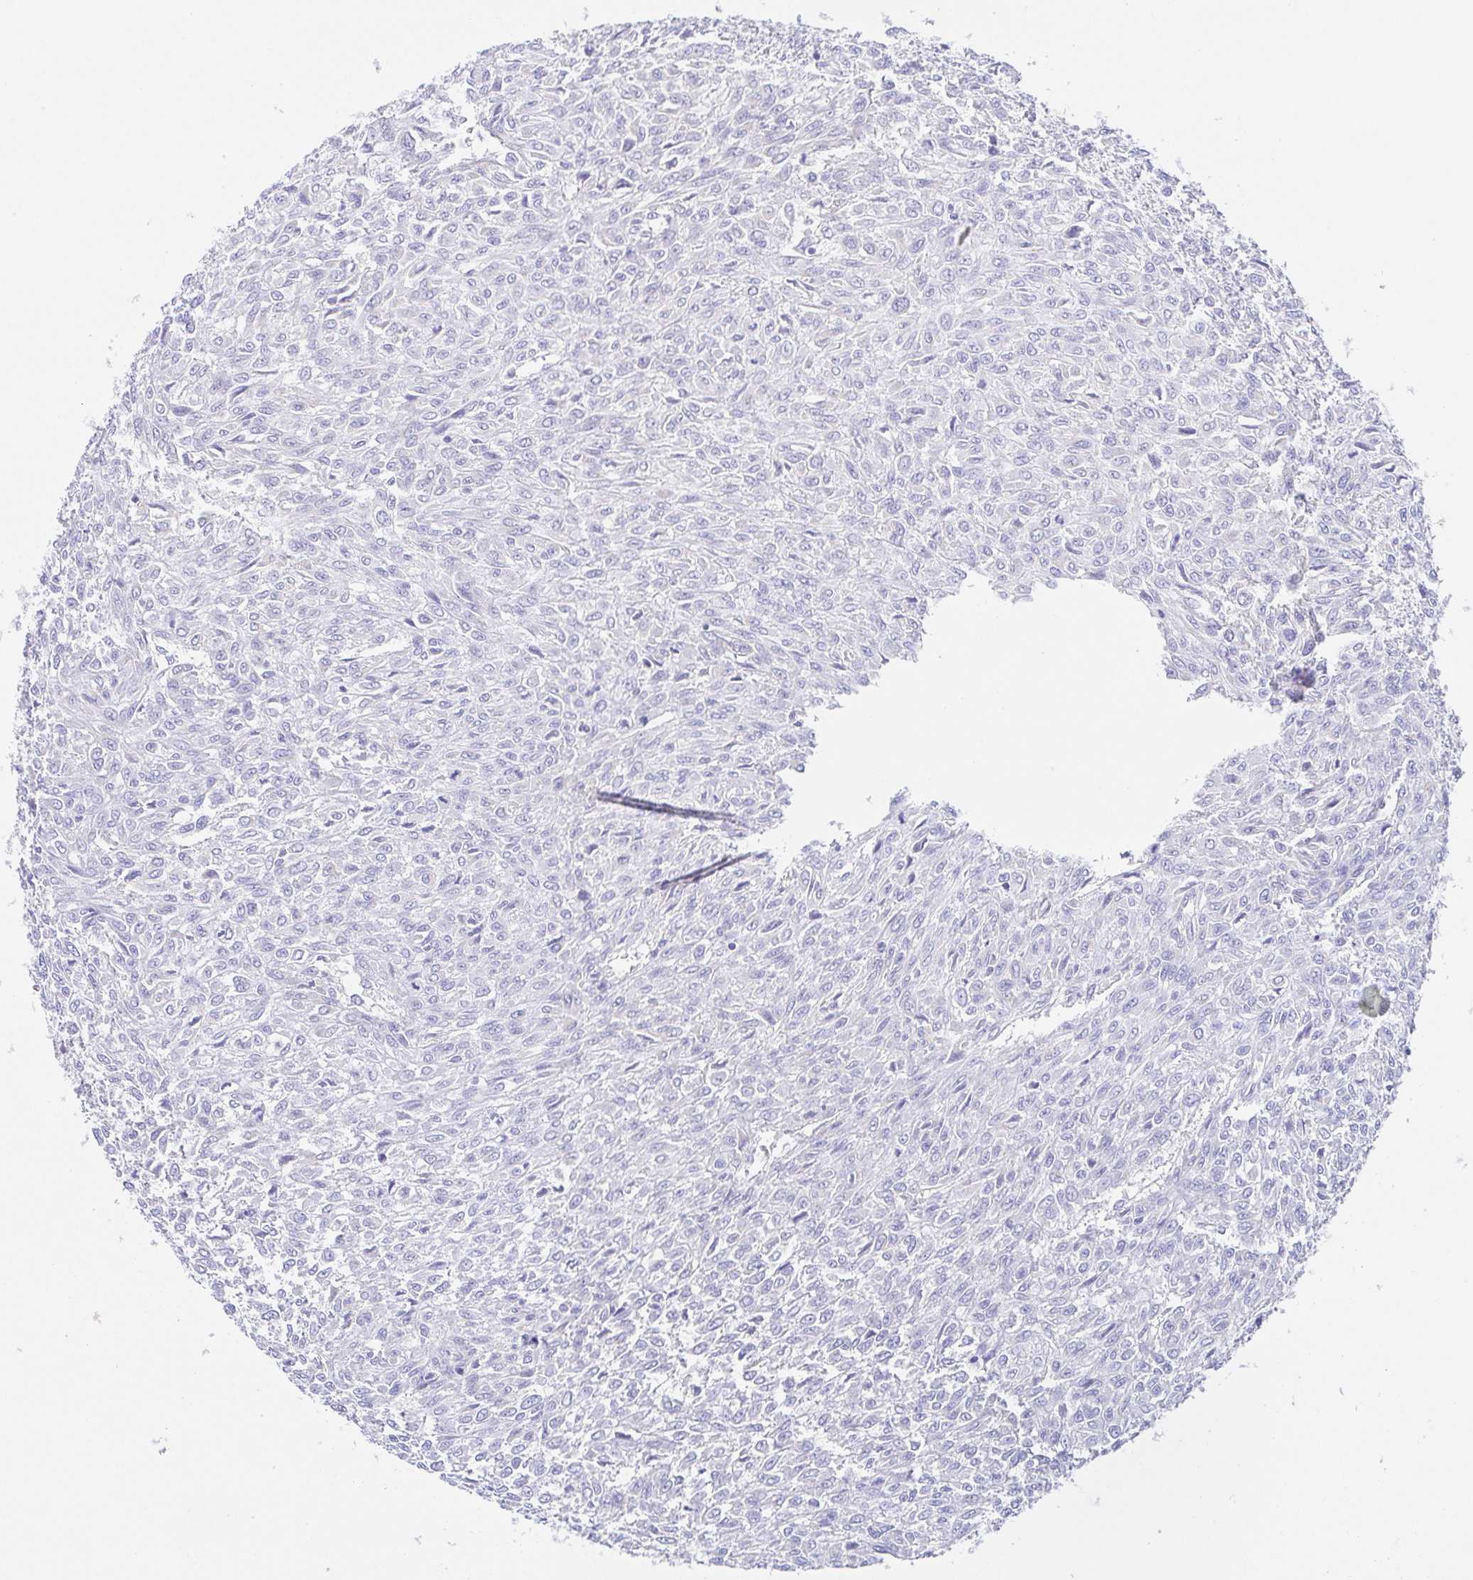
{"staining": {"intensity": "negative", "quantity": "none", "location": "none"}, "tissue": "renal cancer", "cell_type": "Tumor cells", "image_type": "cancer", "snomed": [{"axis": "morphology", "description": "Adenocarcinoma, NOS"}, {"axis": "topography", "description": "Kidney"}], "caption": "Image shows no significant protein positivity in tumor cells of renal cancer.", "gene": "SCG3", "patient": {"sex": "male", "age": 58}}